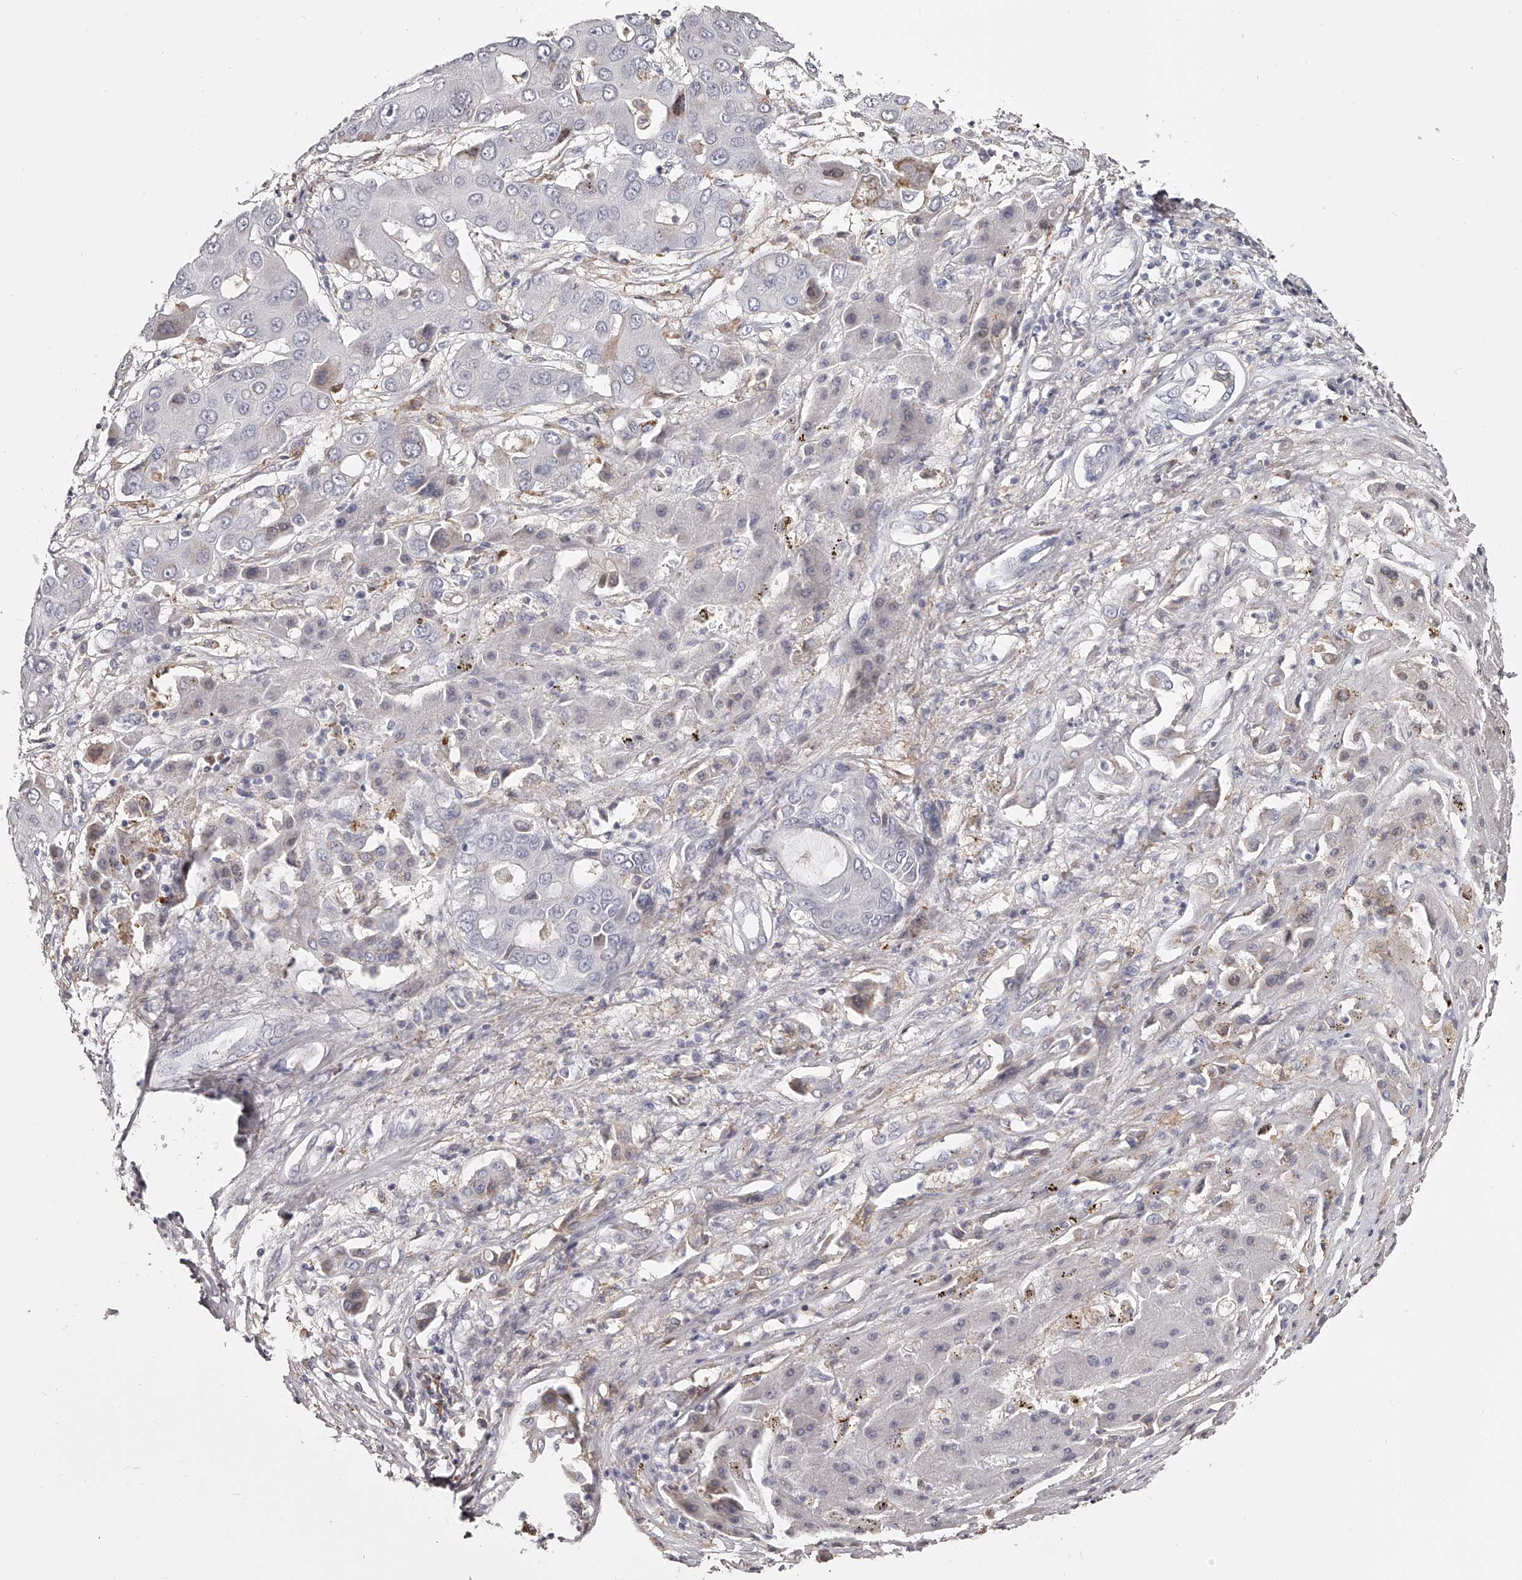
{"staining": {"intensity": "negative", "quantity": "none", "location": "none"}, "tissue": "liver cancer", "cell_type": "Tumor cells", "image_type": "cancer", "snomed": [{"axis": "morphology", "description": "Cholangiocarcinoma"}, {"axis": "topography", "description": "Liver"}], "caption": "Image shows no protein expression in tumor cells of cholangiocarcinoma (liver) tissue.", "gene": "PACSIN1", "patient": {"sex": "male", "age": 67}}